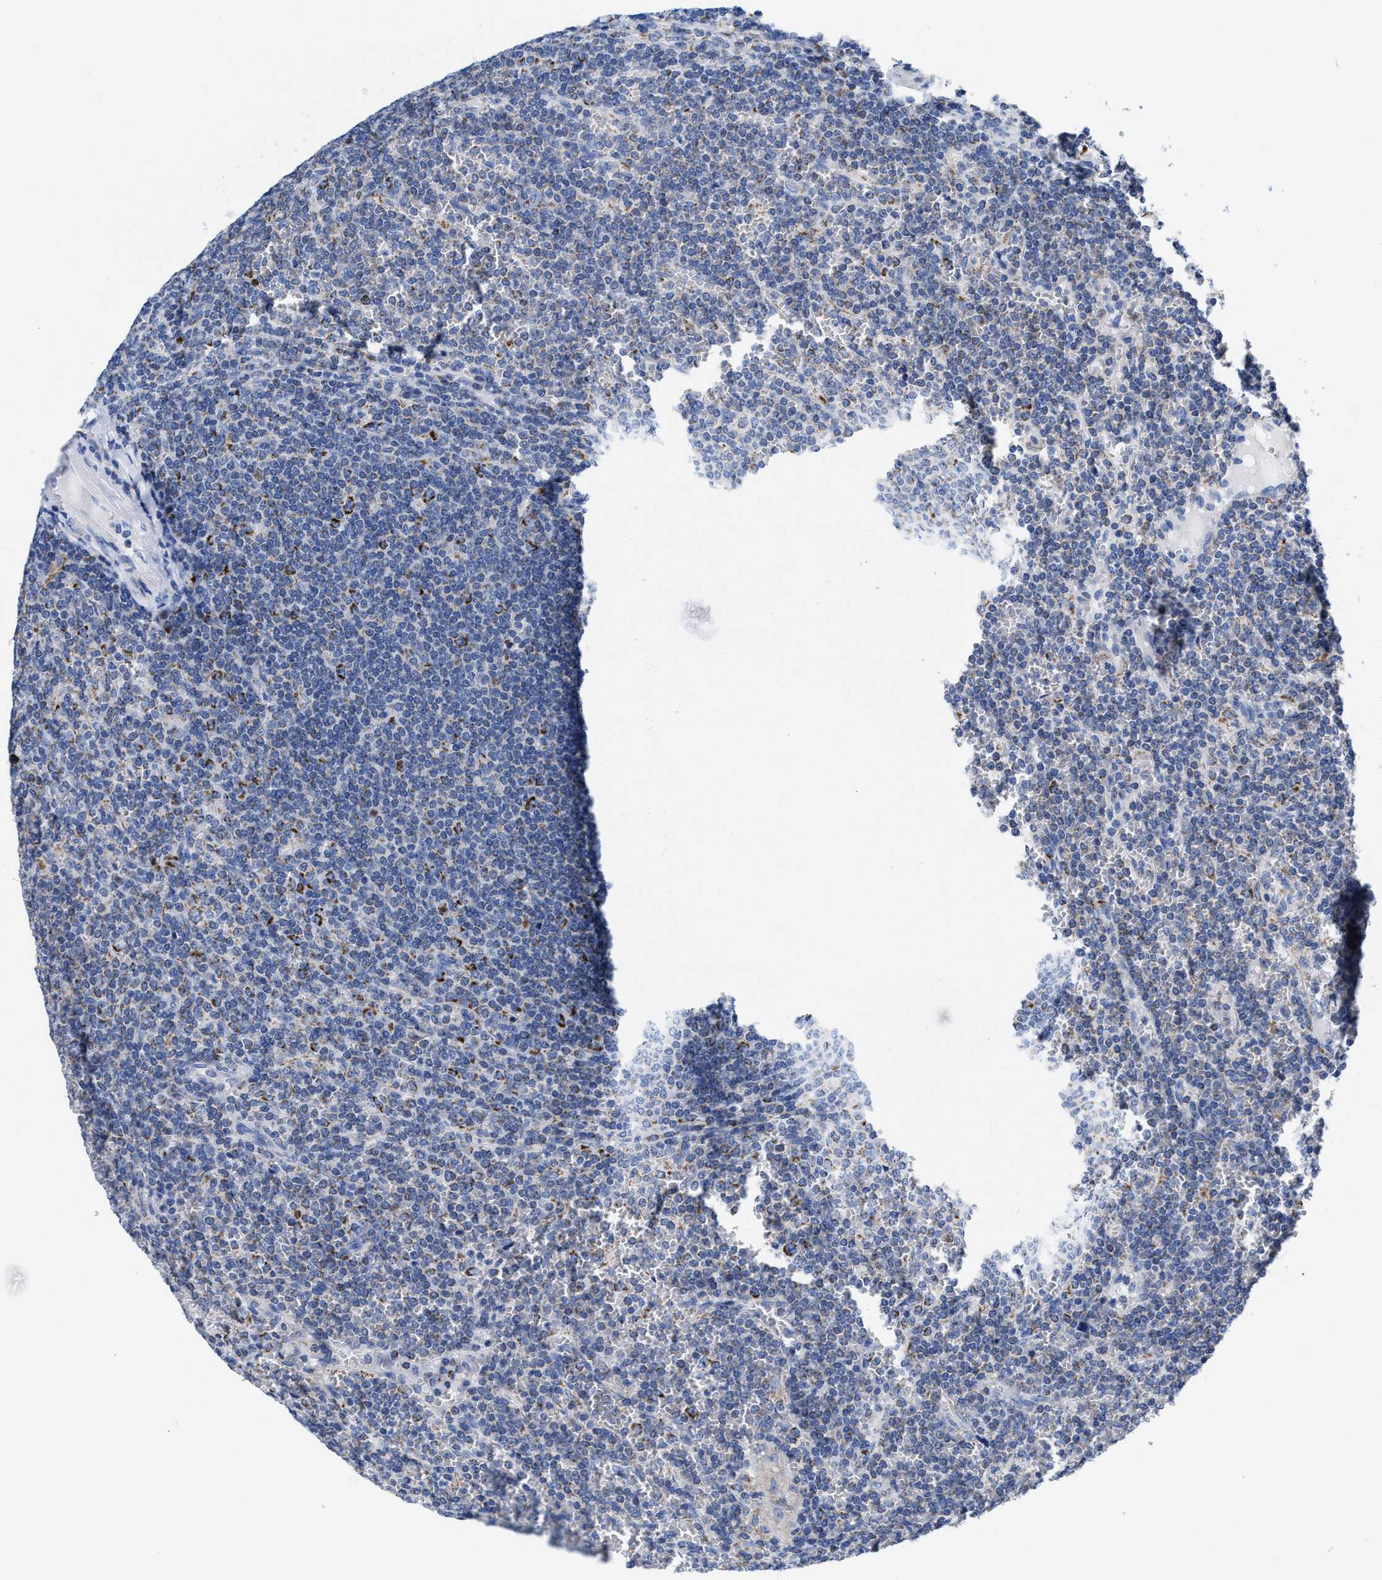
{"staining": {"intensity": "strong", "quantity": "<25%", "location": "cytoplasmic/membranous"}, "tissue": "lymphoma", "cell_type": "Tumor cells", "image_type": "cancer", "snomed": [{"axis": "morphology", "description": "Malignant lymphoma, non-Hodgkin's type, Low grade"}, {"axis": "topography", "description": "Spleen"}], "caption": "Low-grade malignant lymphoma, non-Hodgkin's type stained with immunohistochemistry exhibits strong cytoplasmic/membranous positivity in about <25% of tumor cells.", "gene": "TBRG4", "patient": {"sex": "female", "age": 19}}